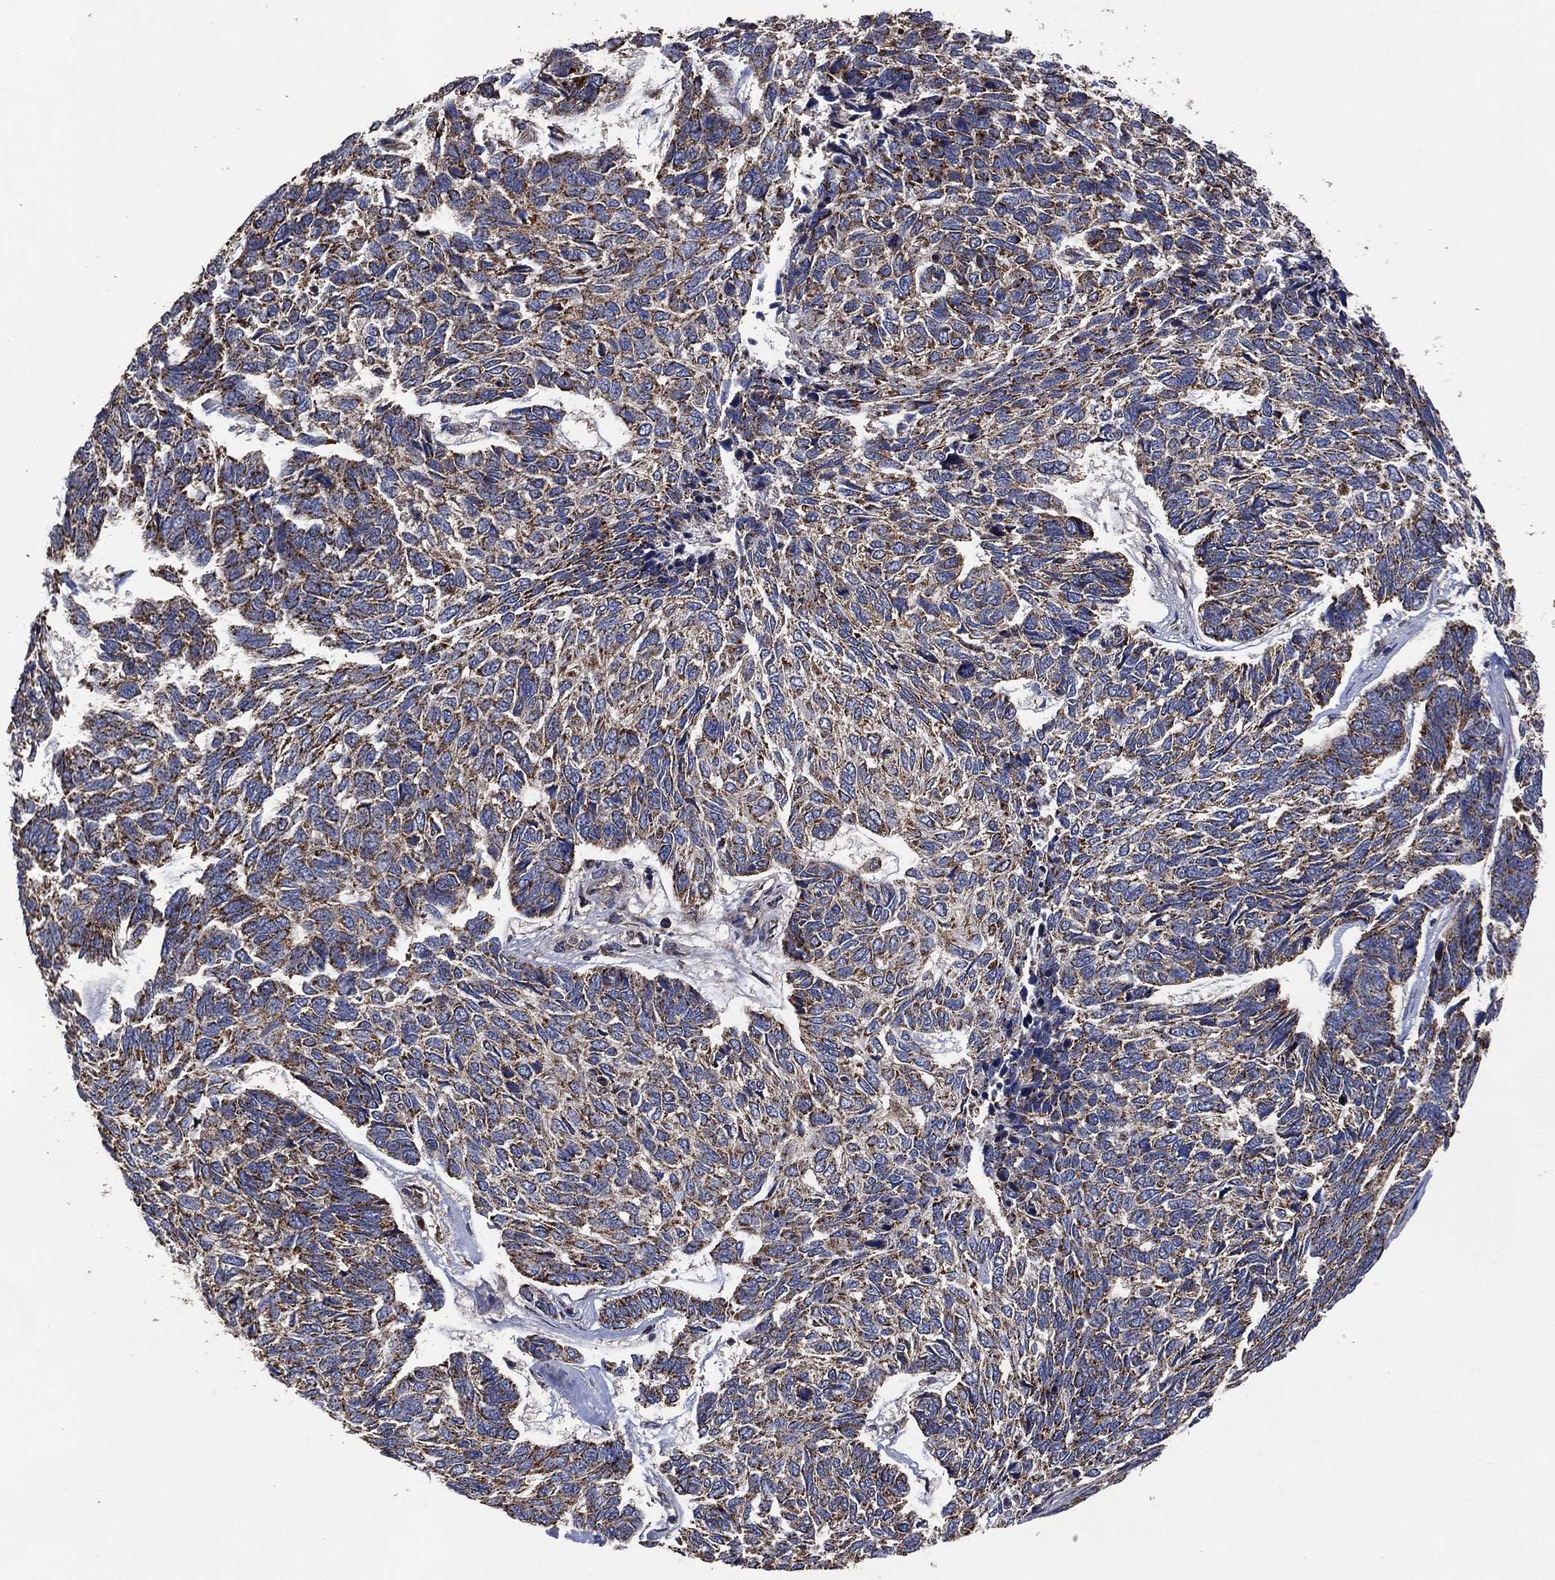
{"staining": {"intensity": "moderate", "quantity": "25%-75%", "location": "cytoplasmic/membranous"}, "tissue": "skin cancer", "cell_type": "Tumor cells", "image_type": "cancer", "snomed": [{"axis": "morphology", "description": "Basal cell carcinoma"}, {"axis": "topography", "description": "Skin"}], "caption": "Moderate cytoplasmic/membranous staining is present in approximately 25%-75% of tumor cells in basal cell carcinoma (skin).", "gene": "LIMD1", "patient": {"sex": "female", "age": 65}}